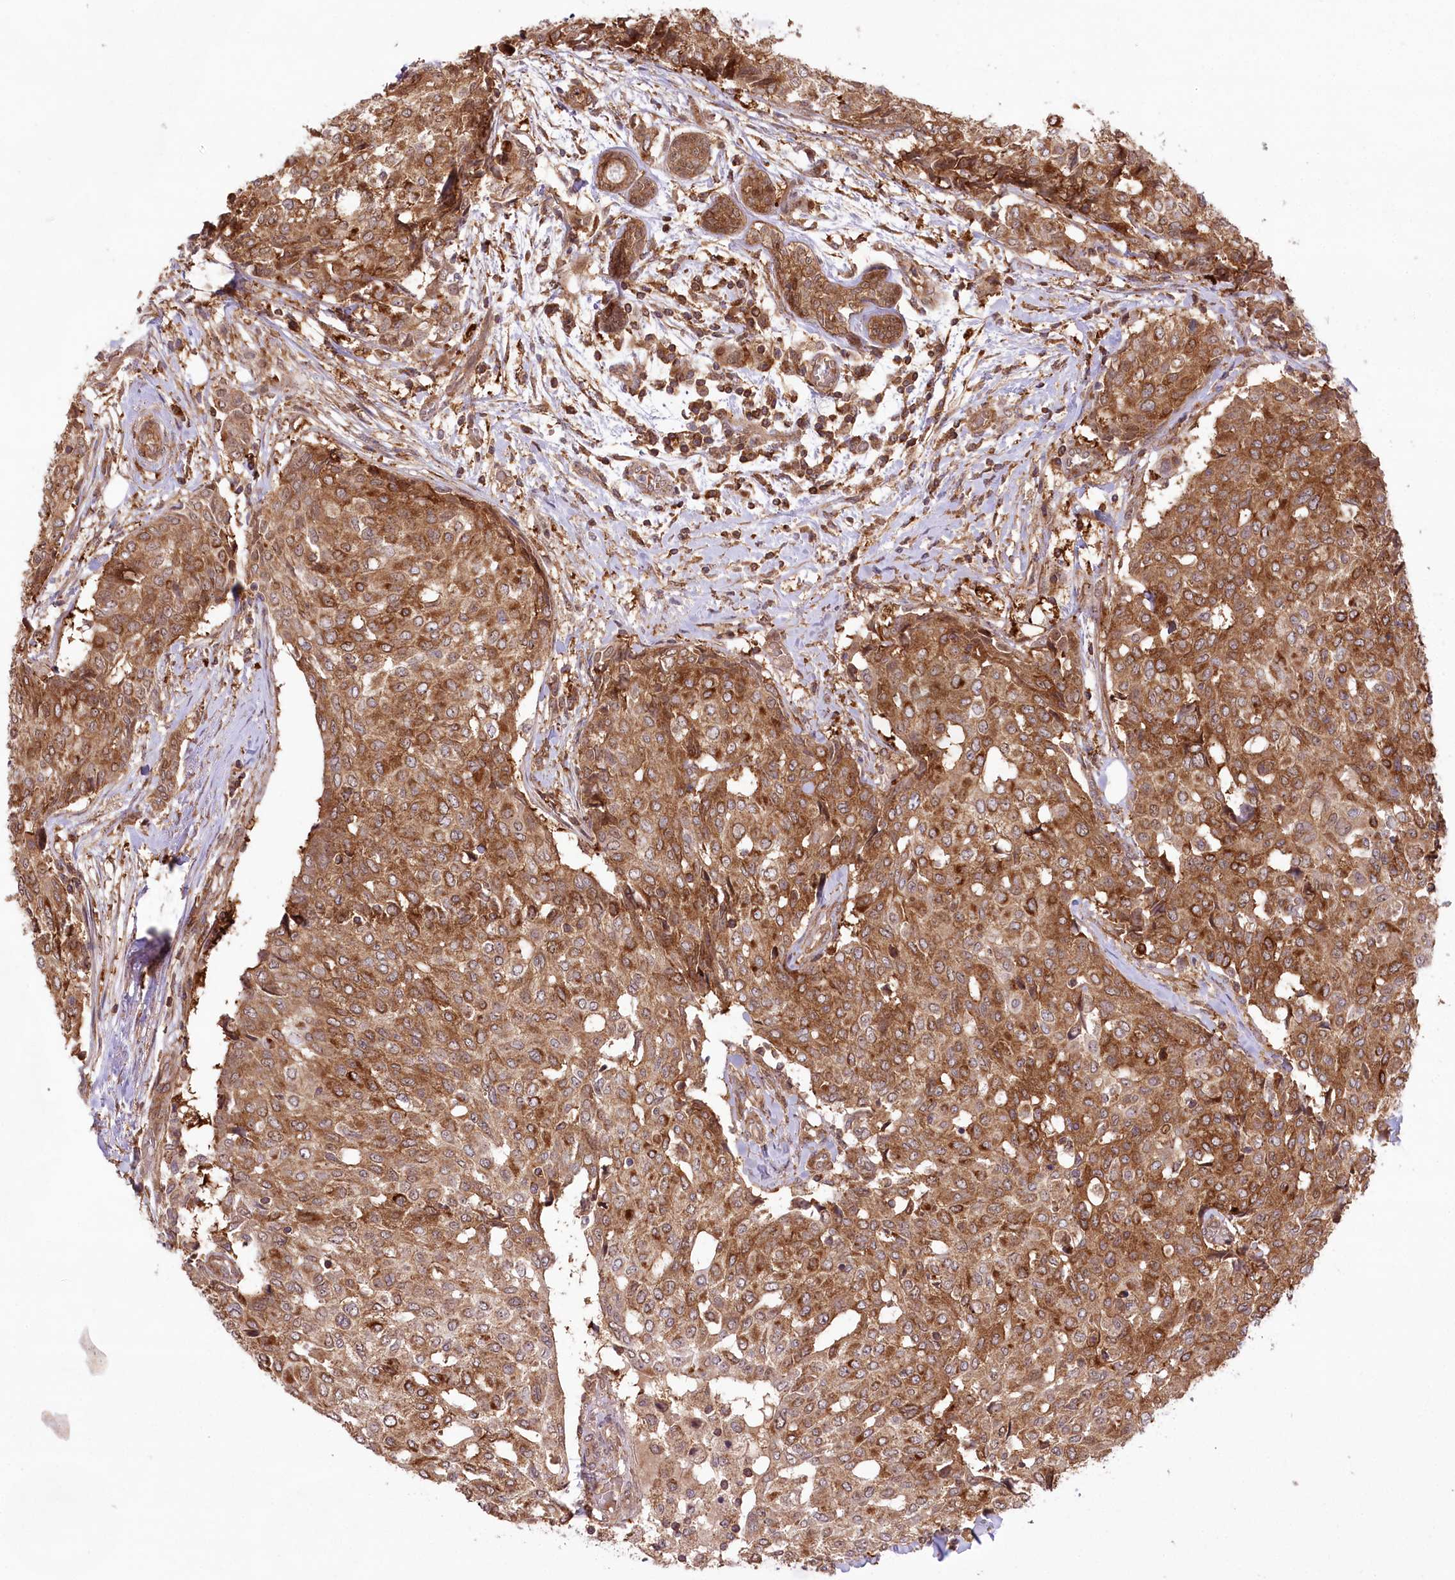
{"staining": {"intensity": "moderate", "quantity": ">75%", "location": "cytoplasmic/membranous"}, "tissue": "breast cancer", "cell_type": "Tumor cells", "image_type": "cancer", "snomed": [{"axis": "morphology", "description": "Lobular carcinoma"}, {"axis": "topography", "description": "Breast"}], "caption": "A high-resolution image shows IHC staining of breast cancer (lobular carcinoma), which displays moderate cytoplasmic/membranous positivity in approximately >75% of tumor cells.", "gene": "CCDC91", "patient": {"sex": "female", "age": 51}}